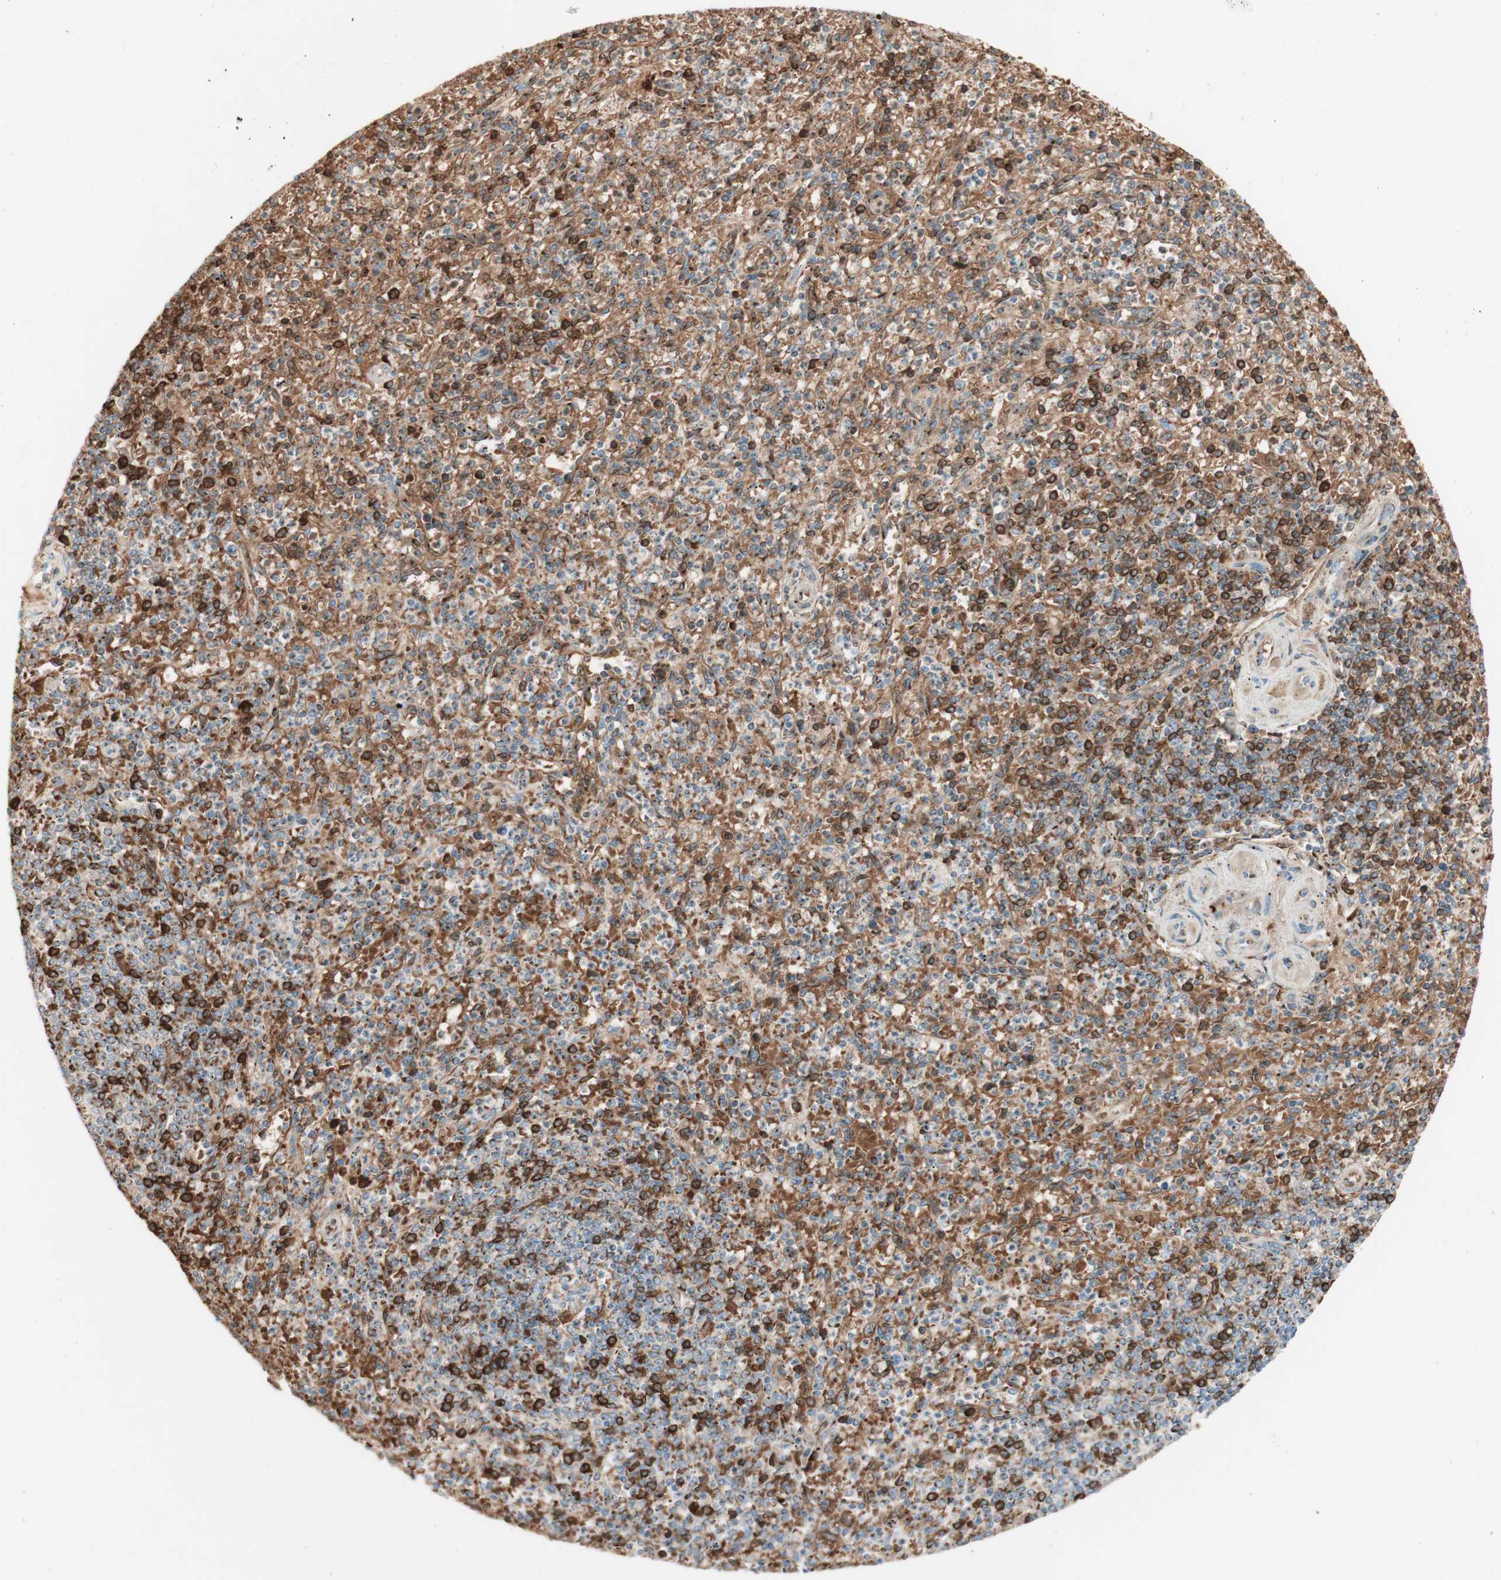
{"staining": {"intensity": "strong", "quantity": ">75%", "location": "cytoplasmic/membranous"}, "tissue": "spleen", "cell_type": "Cells in red pulp", "image_type": "normal", "snomed": [{"axis": "morphology", "description": "Normal tissue, NOS"}, {"axis": "topography", "description": "Spleen"}], "caption": "IHC (DAB (3,3'-diaminobenzidine)) staining of normal spleen displays strong cytoplasmic/membranous protein expression in approximately >75% of cells in red pulp. (DAB (3,3'-diaminobenzidine) IHC, brown staining for protein, blue staining for nuclei).", "gene": "GOLGB1", "patient": {"sex": "male", "age": 72}}